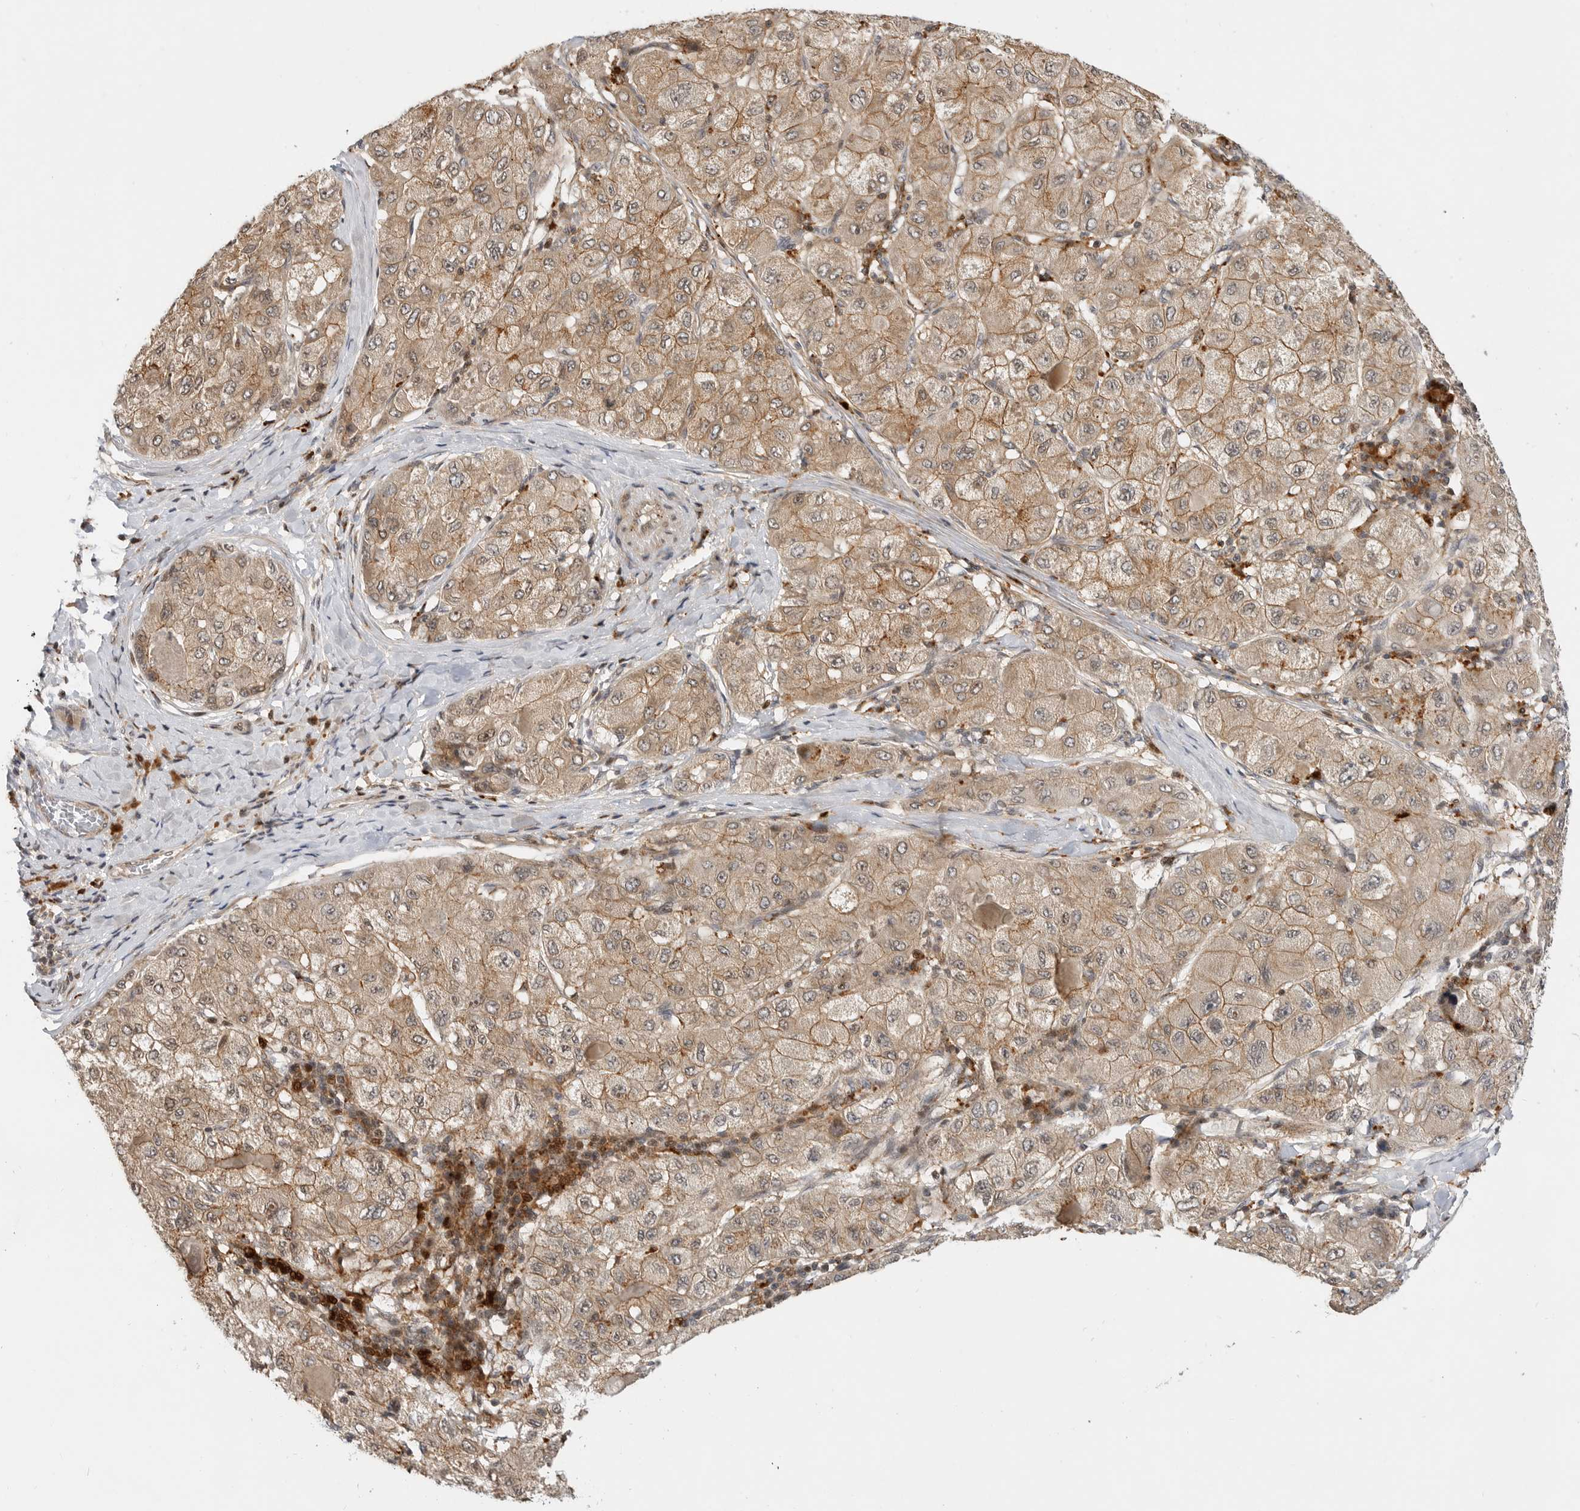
{"staining": {"intensity": "moderate", "quantity": ">75%", "location": "cytoplasmic/membranous"}, "tissue": "liver cancer", "cell_type": "Tumor cells", "image_type": "cancer", "snomed": [{"axis": "morphology", "description": "Carcinoma, Hepatocellular, NOS"}, {"axis": "topography", "description": "Liver"}], "caption": "The image reveals staining of hepatocellular carcinoma (liver), revealing moderate cytoplasmic/membranous protein expression (brown color) within tumor cells. (Stains: DAB (3,3'-diaminobenzidine) in brown, nuclei in blue, Microscopy: brightfield microscopy at high magnification).", "gene": "CSNK1G3", "patient": {"sex": "male", "age": 80}}